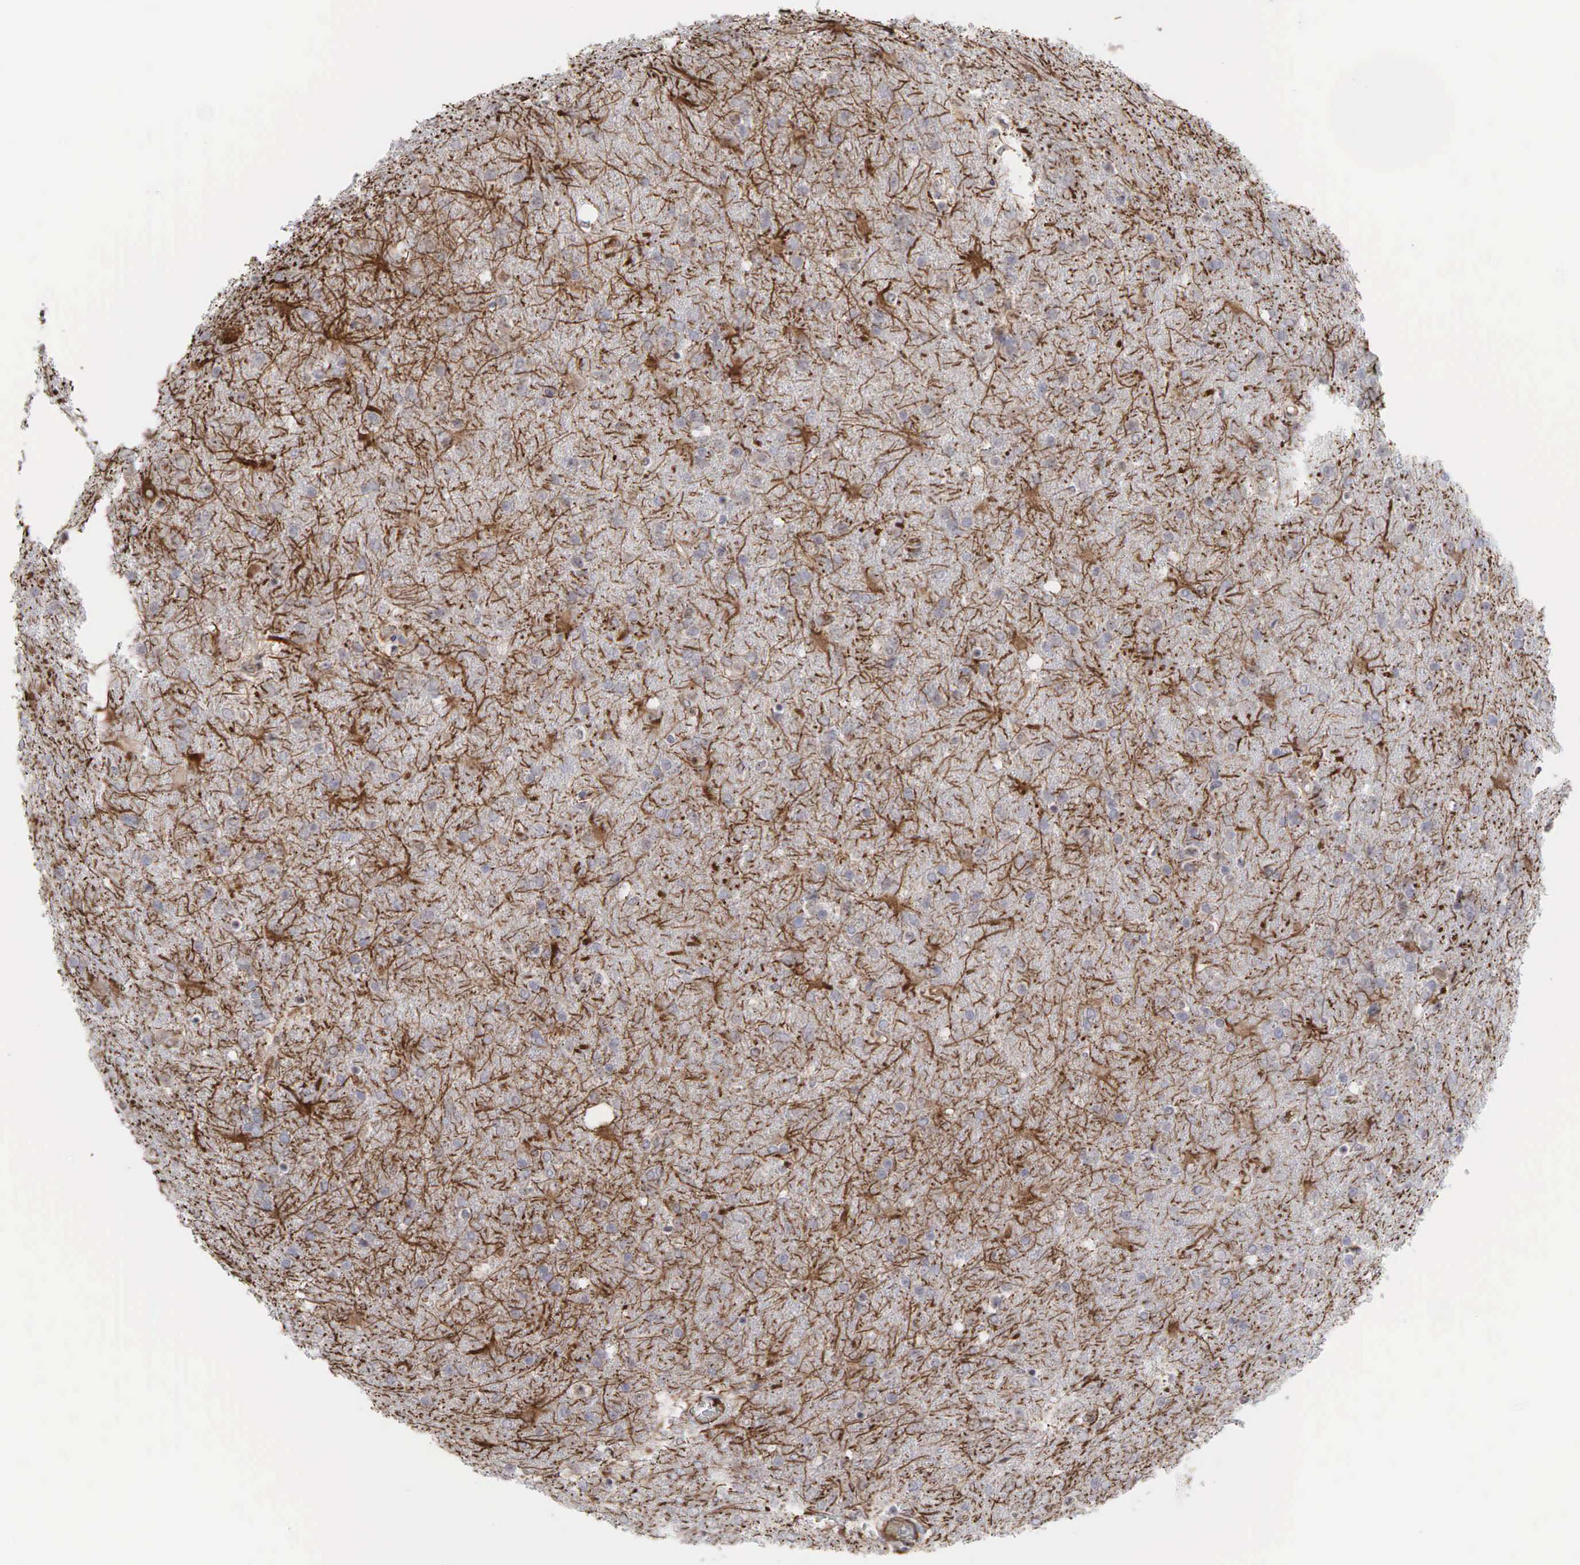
{"staining": {"intensity": "weak", "quantity": "25%-75%", "location": "cytoplasmic/membranous,nuclear"}, "tissue": "glioma", "cell_type": "Tumor cells", "image_type": "cancer", "snomed": [{"axis": "morphology", "description": "Glioma, malignant, High grade"}, {"axis": "topography", "description": "Brain"}], "caption": "Protein staining of high-grade glioma (malignant) tissue shows weak cytoplasmic/membranous and nuclear expression in about 25%-75% of tumor cells.", "gene": "DKC1", "patient": {"sex": "male", "age": 68}}